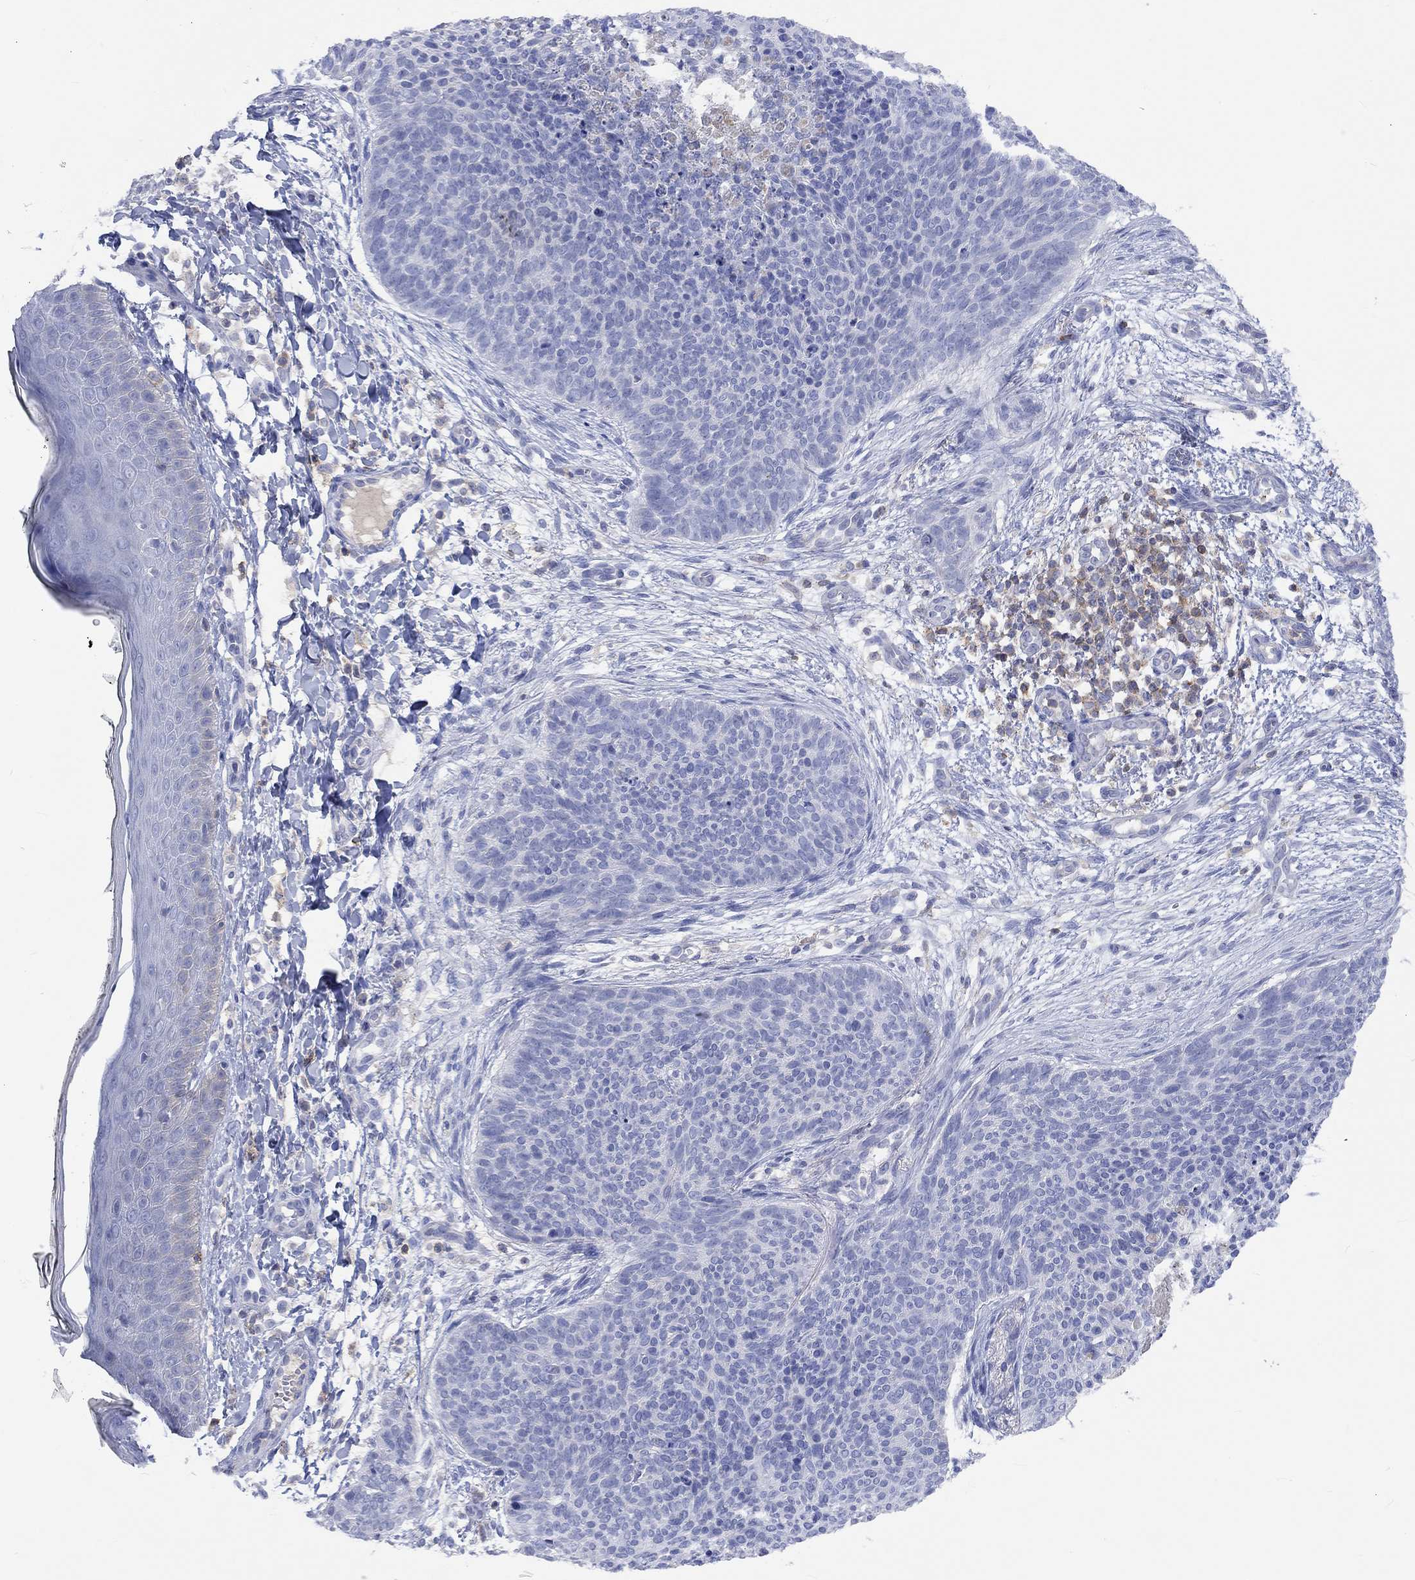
{"staining": {"intensity": "negative", "quantity": "none", "location": "none"}, "tissue": "skin cancer", "cell_type": "Tumor cells", "image_type": "cancer", "snomed": [{"axis": "morphology", "description": "Basal cell carcinoma"}, {"axis": "topography", "description": "Skin"}], "caption": "A histopathology image of human skin cancer is negative for staining in tumor cells.", "gene": "GCM1", "patient": {"sex": "male", "age": 64}}